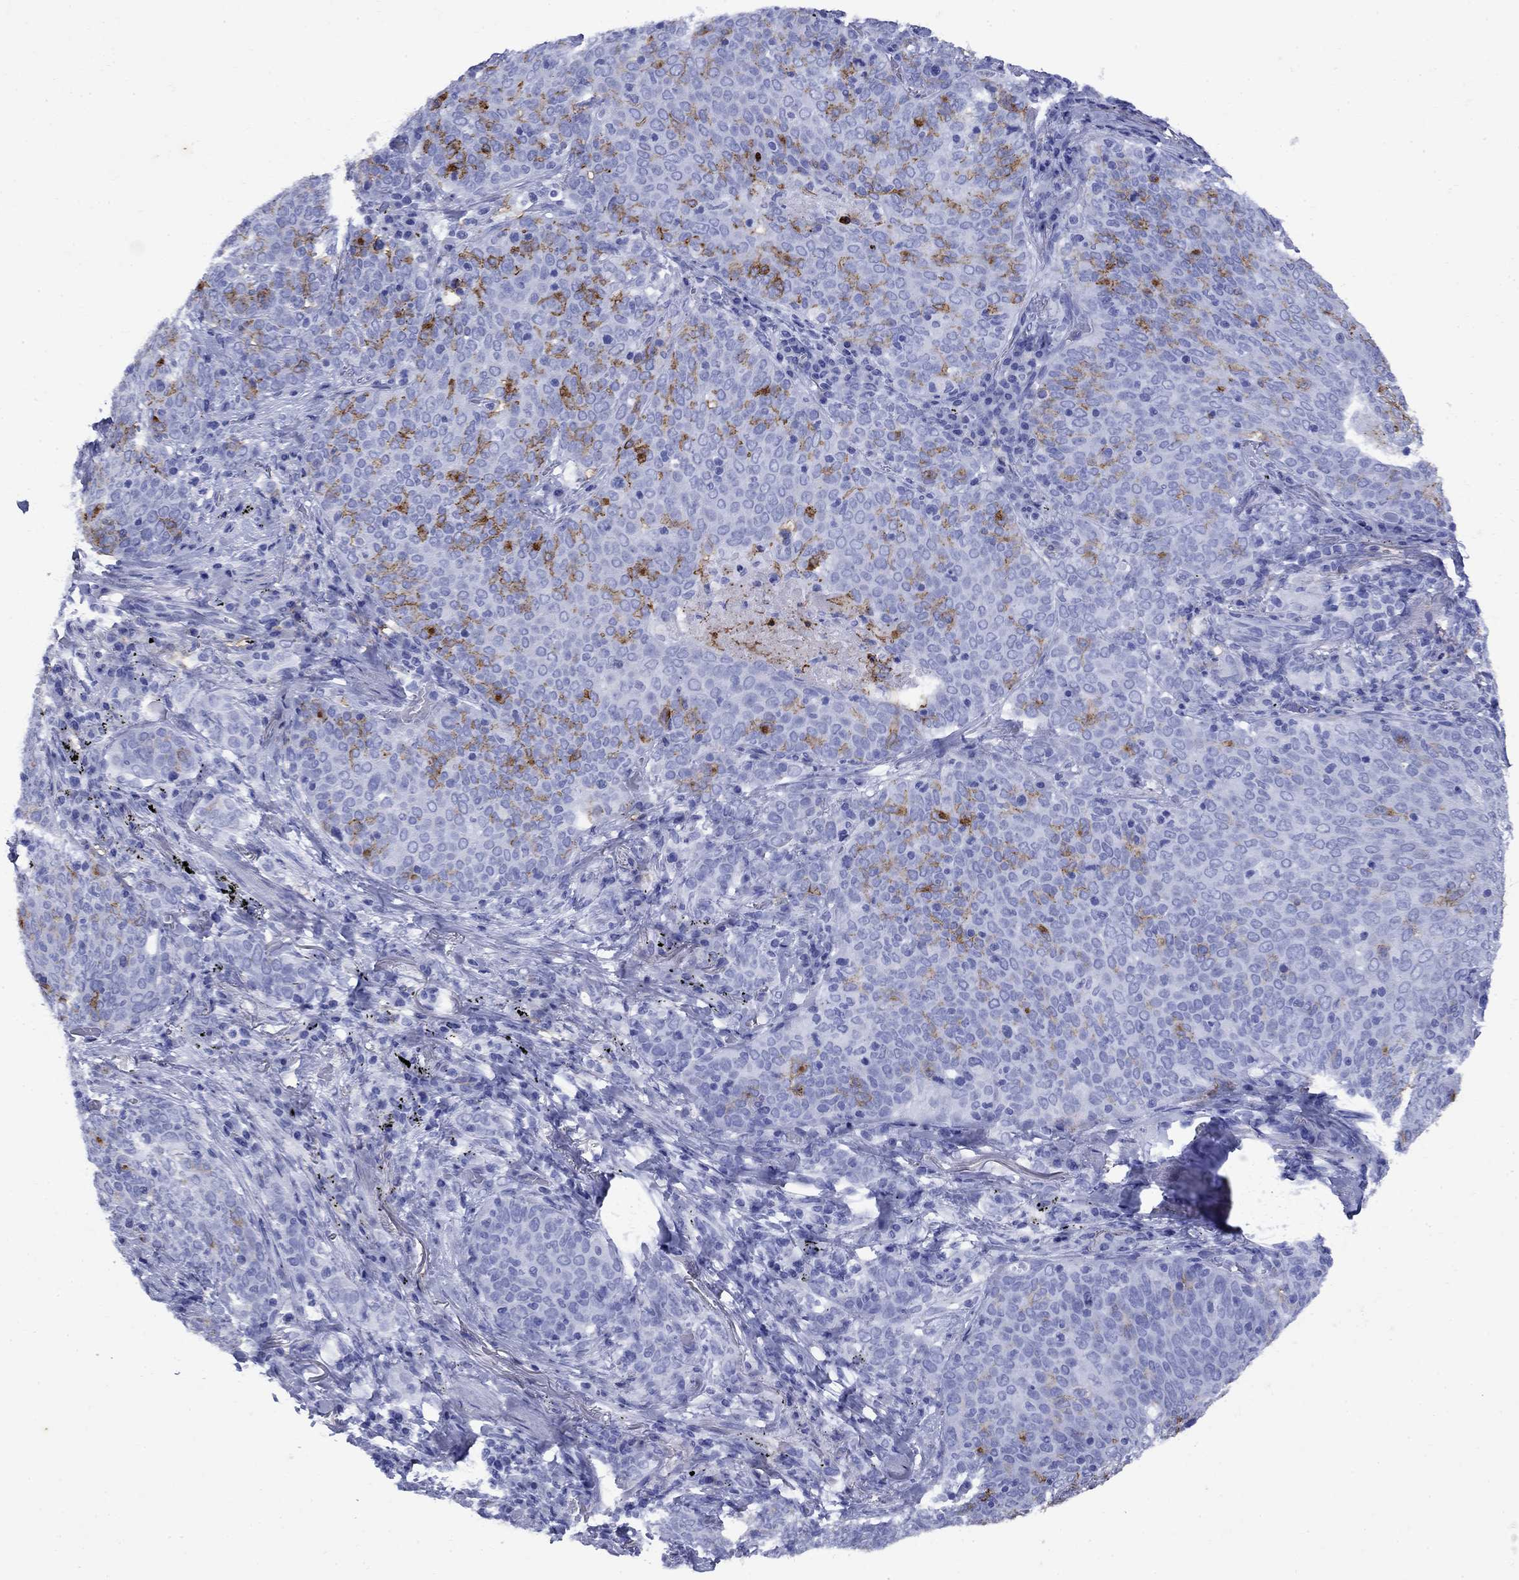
{"staining": {"intensity": "negative", "quantity": "none", "location": "none"}, "tissue": "lung cancer", "cell_type": "Tumor cells", "image_type": "cancer", "snomed": [{"axis": "morphology", "description": "Squamous cell carcinoma, NOS"}, {"axis": "topography", "description": "Lung"}], "caption": "DAB immunohistochemical staining of human squamous cell carcinoma (lung) reveals no significant expression in tumor cells.", "gene": "CD1A", "patient": {"sex": "male", "age": 82}}